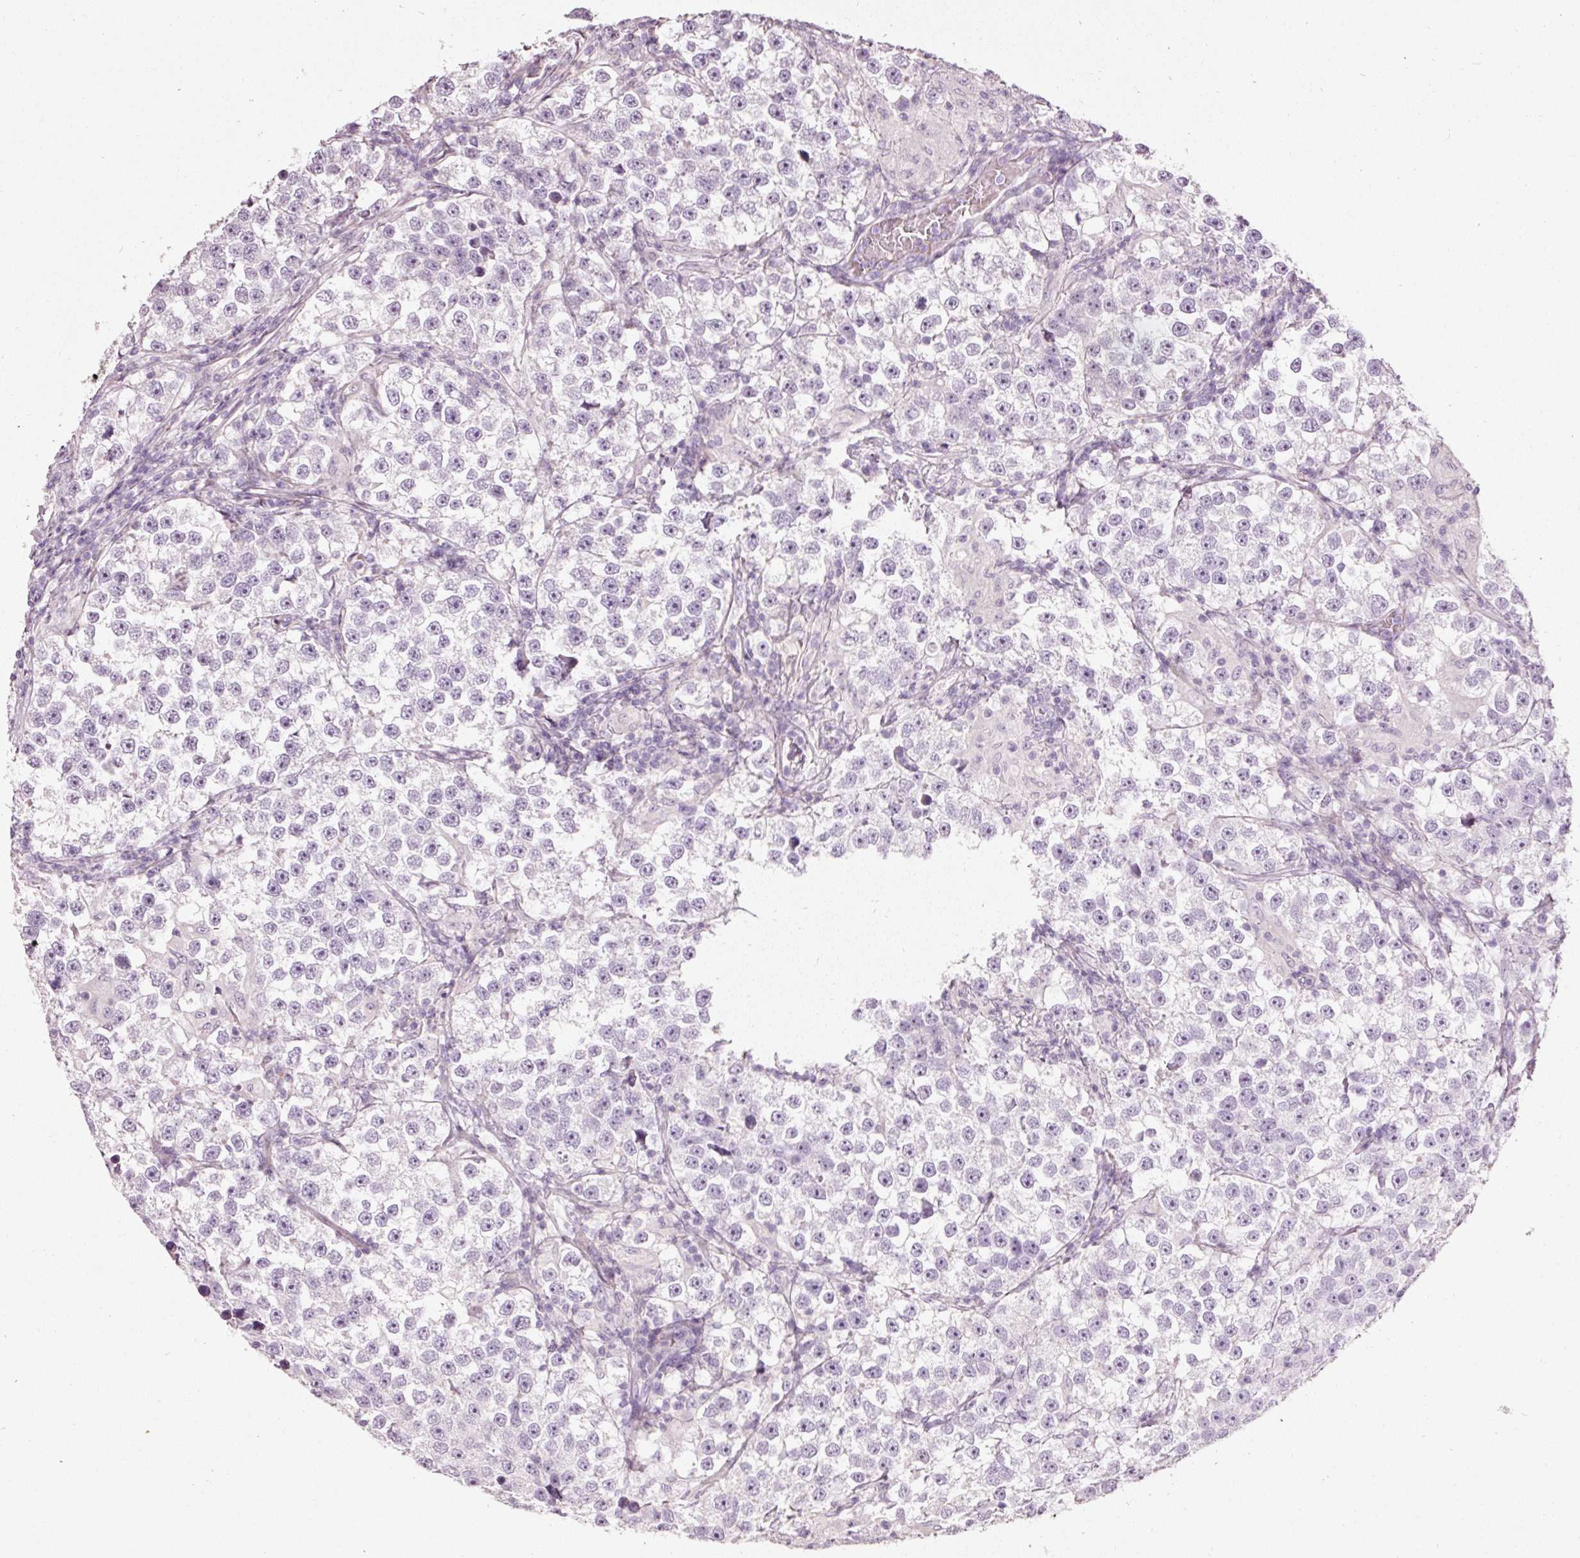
{"staining": {"intensity": "negative", "quantity": "none", "location": "none"}, "tissue": "testis cancer", "cell_type": "Tumor cells", "image_type": "cancer", "snomed": [{"axis": "morphology", "description": "Seminoma, NOS"}, {"axis": "topography", "description": "Testis"}], "caption": "An immunohistochemistry photomicrograph of testis cancer (seminoma) is shown. There is no staining in tumor cells of testis cancer (seminoma). (DAB (3,3'-diaminobenzidine) IHC, high magnification).", "gene": "MUC5AC", "patient": {"sex": "male", "age": 46}}